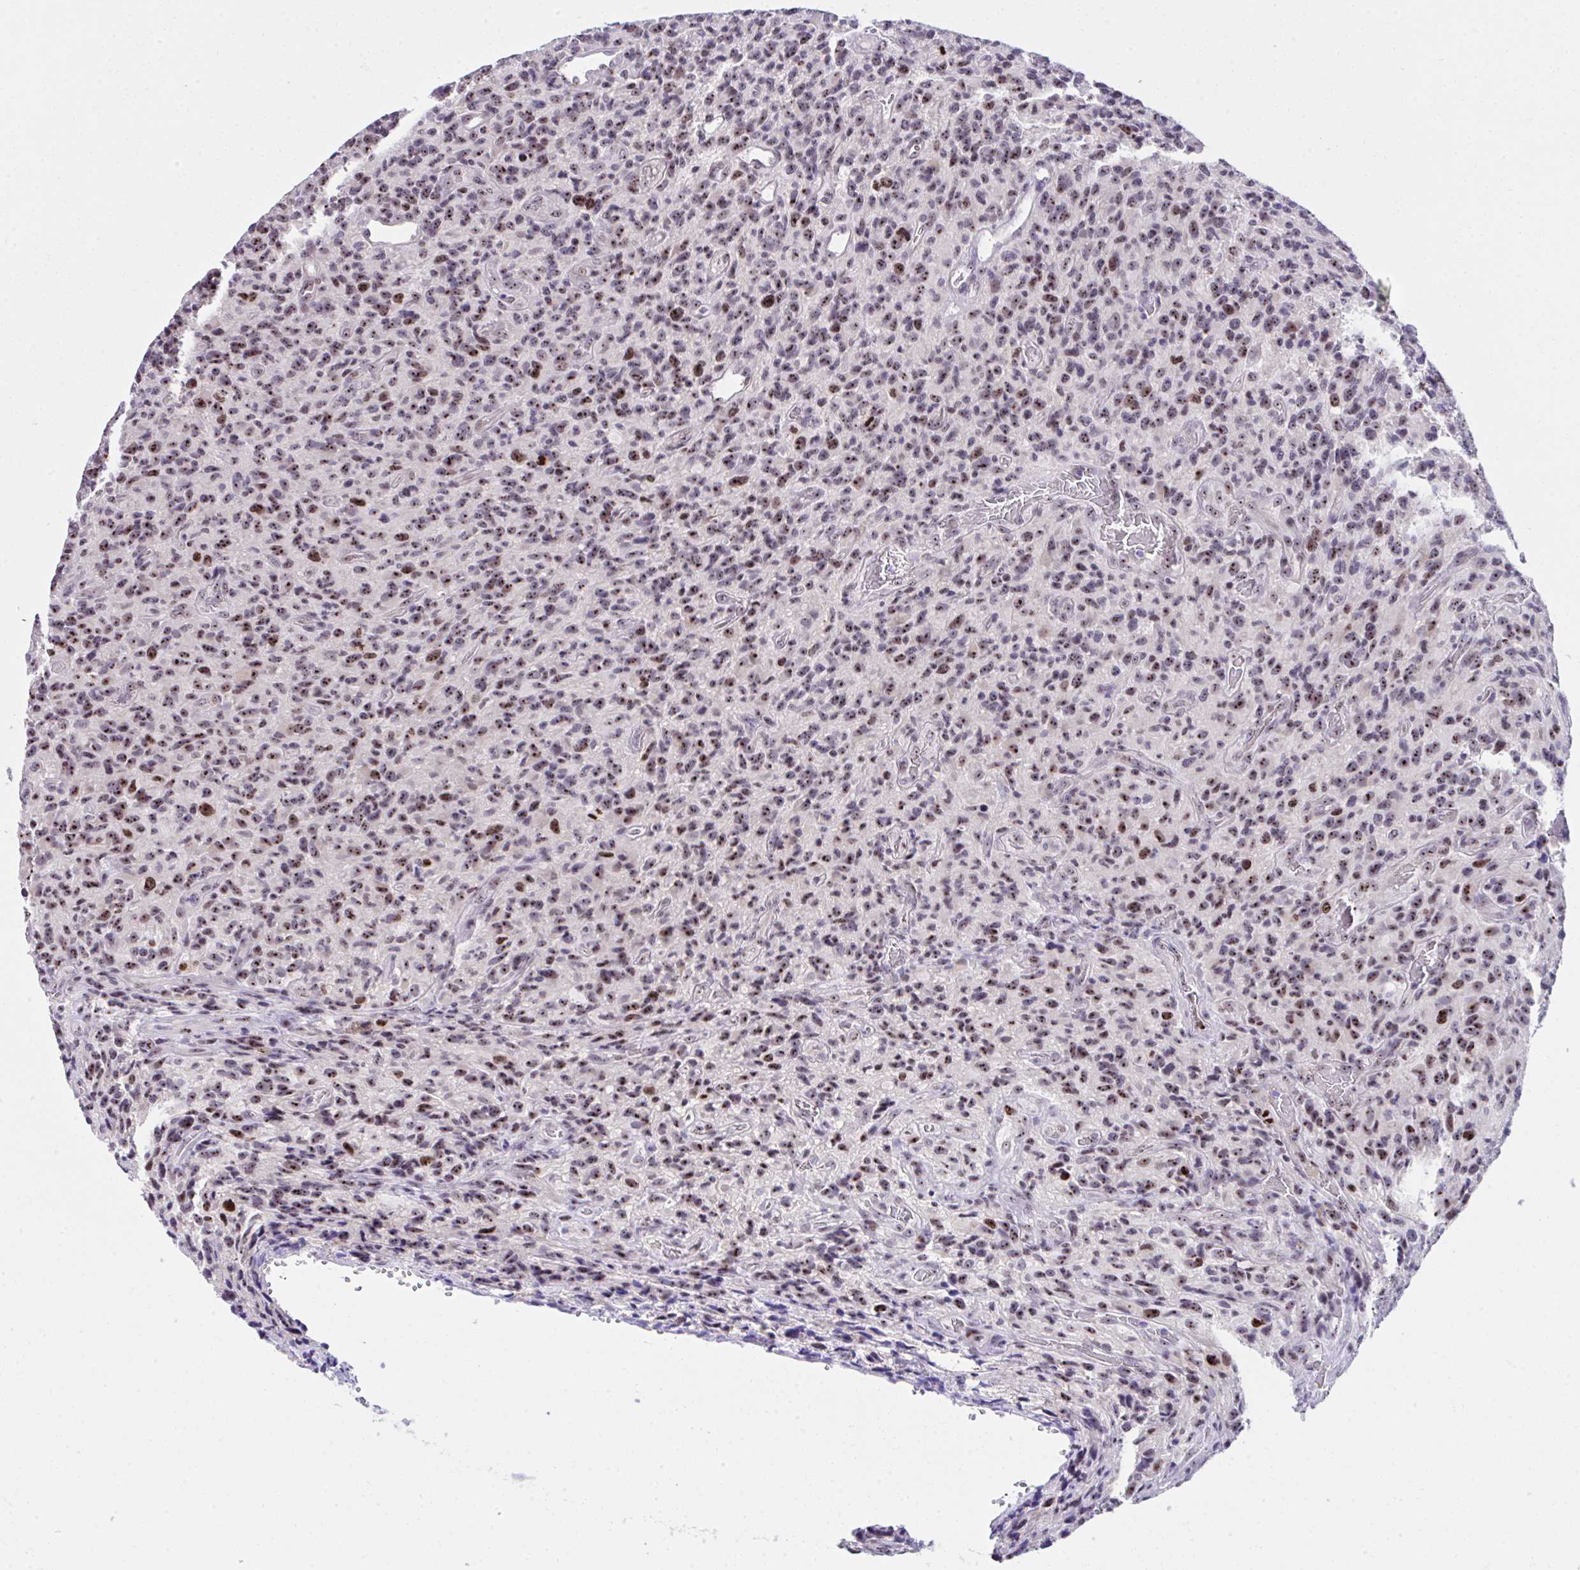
{"staining": {"intensity": "strong", "quantity": ">75%", "location": "nuclear"}, "tissue": "glioma", "cell_type": "Tumor cells", "image_type": "cancer", "snomed": [{"axis": "morphology", "description": "Glioma, malignant, High grade"}, {"axis": "topography", "description": "Brain"}], "caption": "Protein analysis of high-grade glioma (malignant) tissue displays strong nuclear positivity in about >75% of tumor cells.", "gene": "CEP72", "patient": {"sex": "male", "age": 76}}